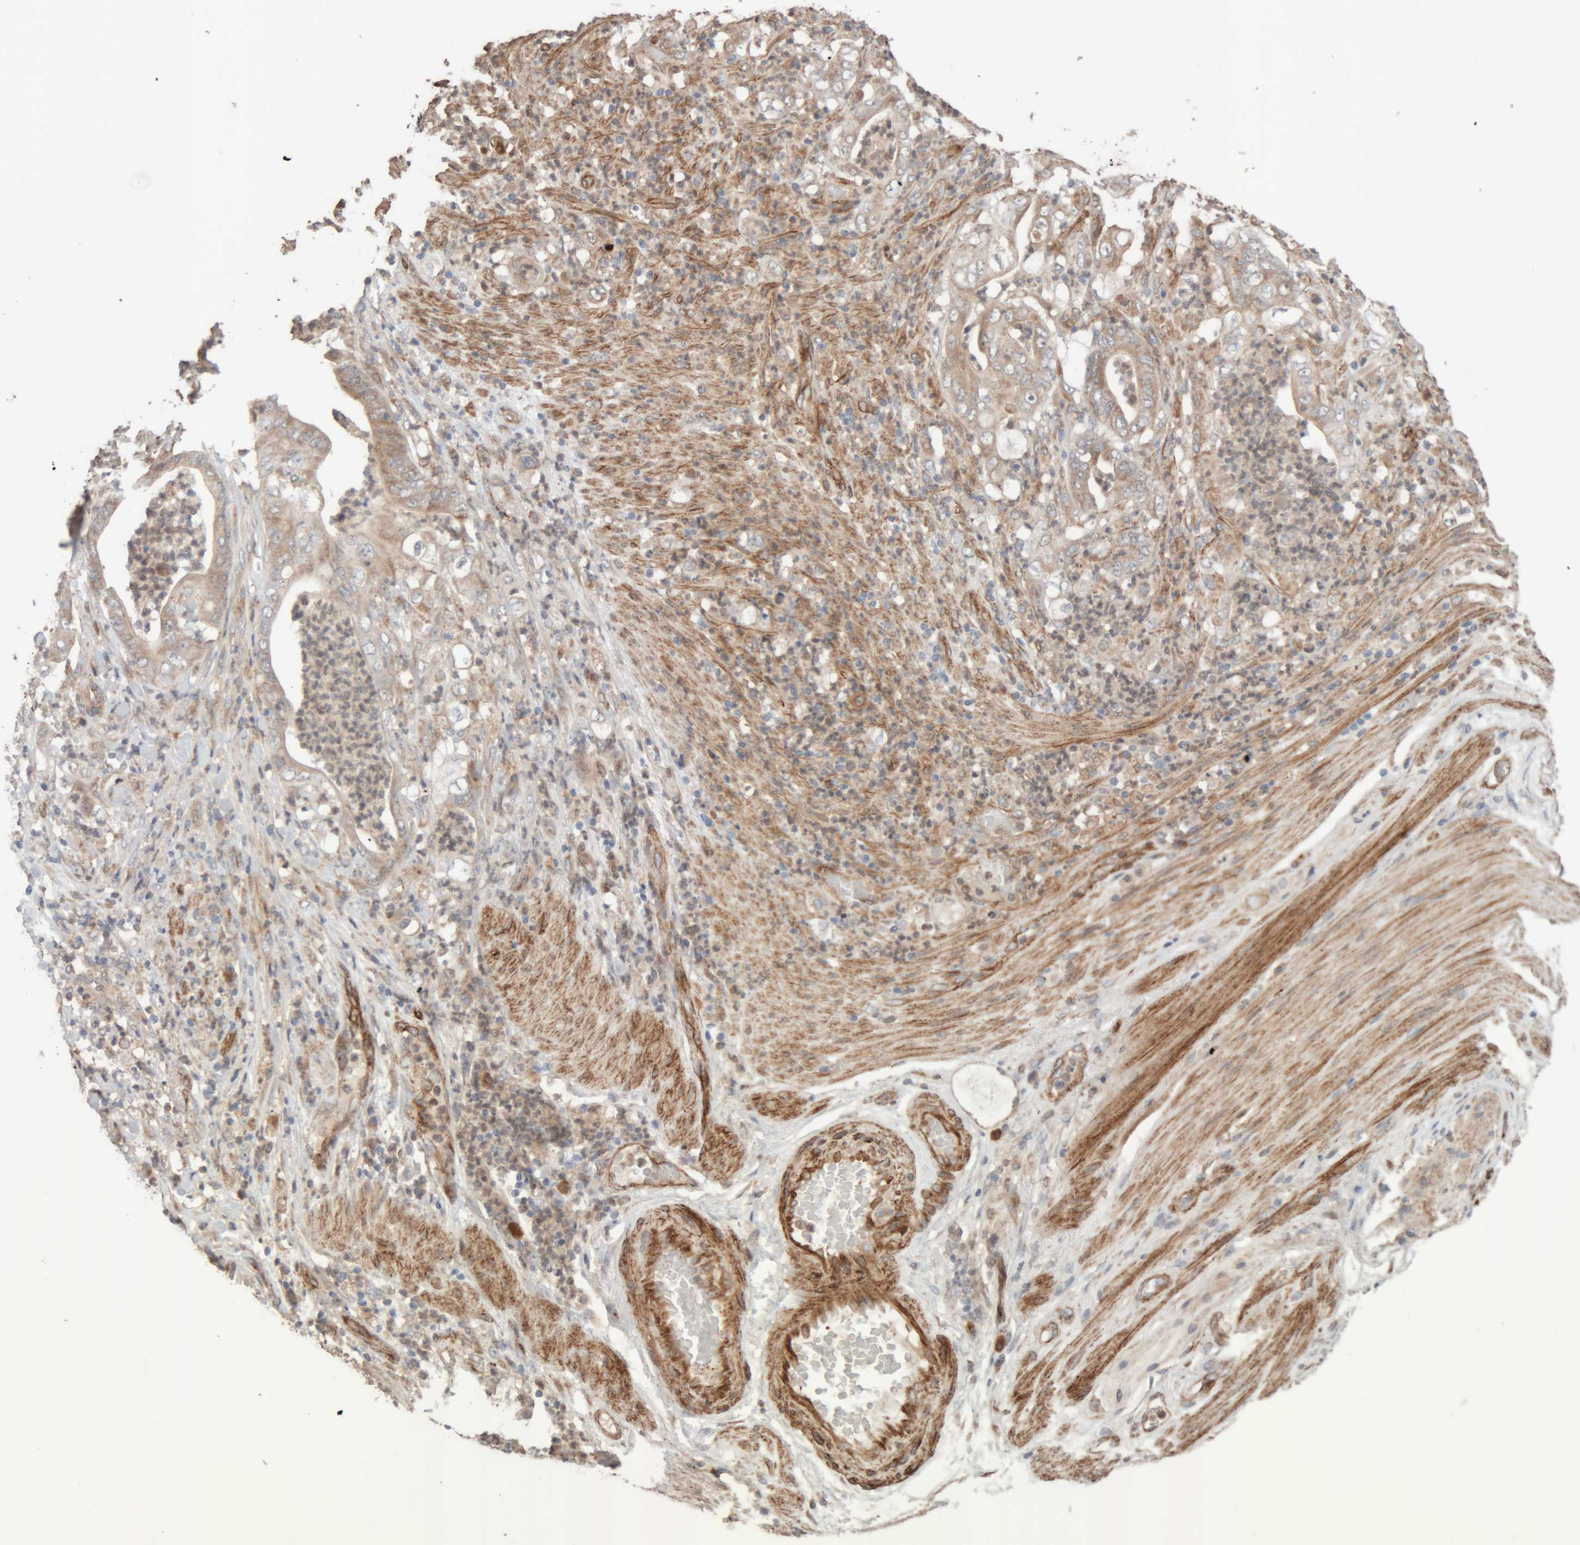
{"staining": {"intensity": "weak", "quantity": "<25%", "location": "cytoplasmic/membranous"}, "tissue": "stomach cancer", "cell_type": "Tumor cells", "image_type": "cancer", "snomed": [{"axis": "morphology", "description": "Adenocarcinoma, NOS"}, {"axis": "topography", "description": "Stomach"}], "caption": "DAB immunohistochemical staining of human stomach cancer (adenocarcinoma) exhibits no significant staining in tumor cells.", "gene": "RAB32", "patient": {"sex": "female", "age": 73}}